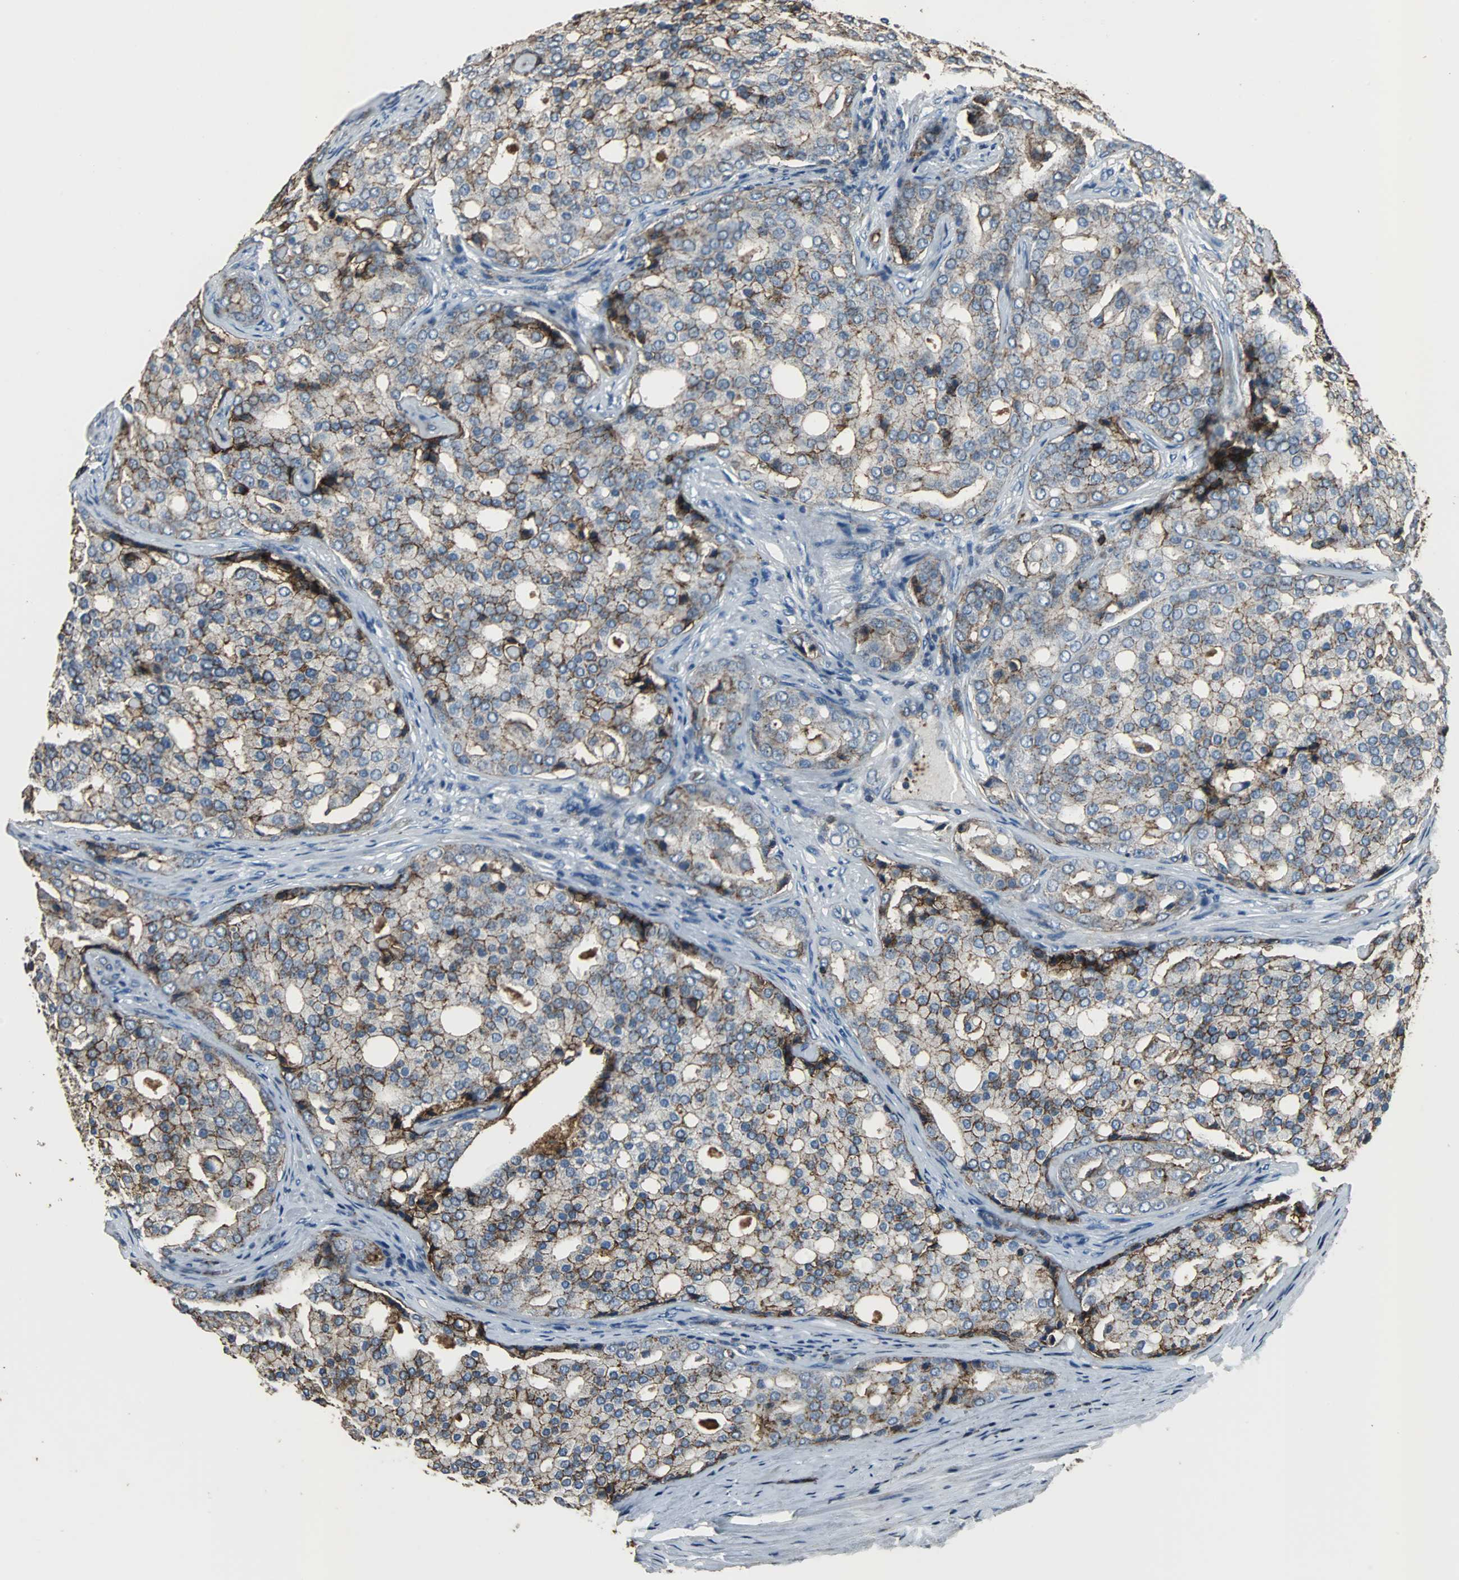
{"staining": {"intensity": "moderate", "quantity": ">75%", "location": "cytoplasmic/membranous"}, "tissue": "prostate cancer", "cell_type": "Tumor cells", "image_type": "cancer", "snomed": [{"axis": "morphology", "description": "Adenocarcinoma, High grade"}, {"axis": "topography", "description": "Prostate"}], "caption": "Immunohistochemical staining of prostate cancer shows moderate cytoplasmic/membranous protein positivity in approximately >75% of tumor cells.", "gene": "F11R", "patient": {"sex": "male", "age": 64}}